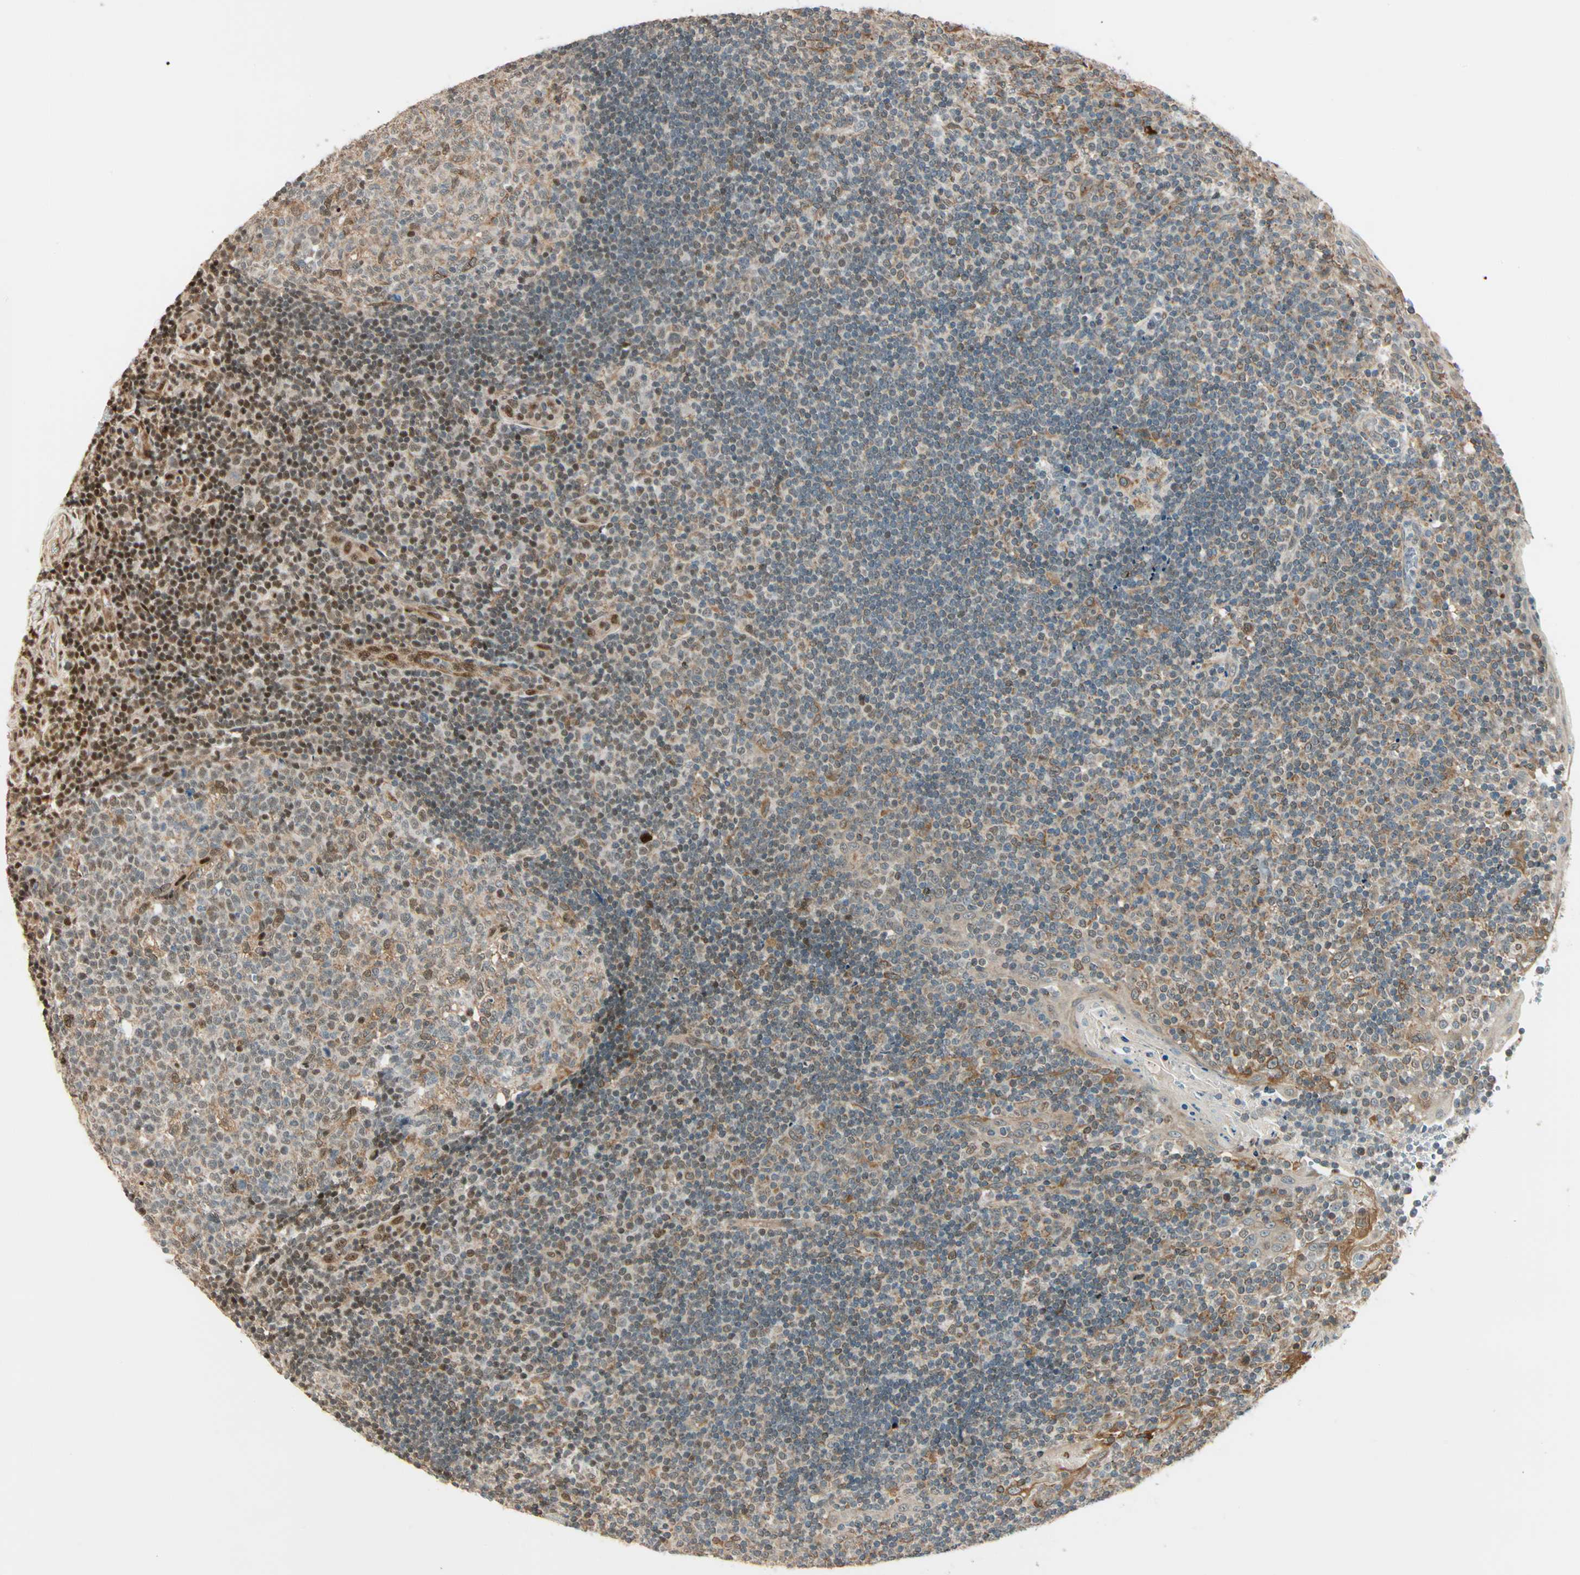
{"staining": {"intensity": "moderate", "quantity": "<25%", "location": "cytoplasmic/membranous,nuclear"}, "tissue": "tonsil", "cell_type": "Germinal center cells", "image_type": "normal", "snomed": [{"axis": "morphology", "description": "Normal tissue, NOS"}, {"axis": "topography", "description": "Tonsil"}], "caption": "The micrograph reveals immunohistochemical staining of normal tonsil. There is moderate cytoplasmic/membranous,nuclear expression is identified in approximately <25% of germinal center cells. The staining was performed using DAB (3,3'-diaminobenzidine), with brown indicating positive protein expression. Nuclei are stained blue with hematoxylin.", "gene": "PNPLA6", "patient": {"sex": "female", "age": 40}}